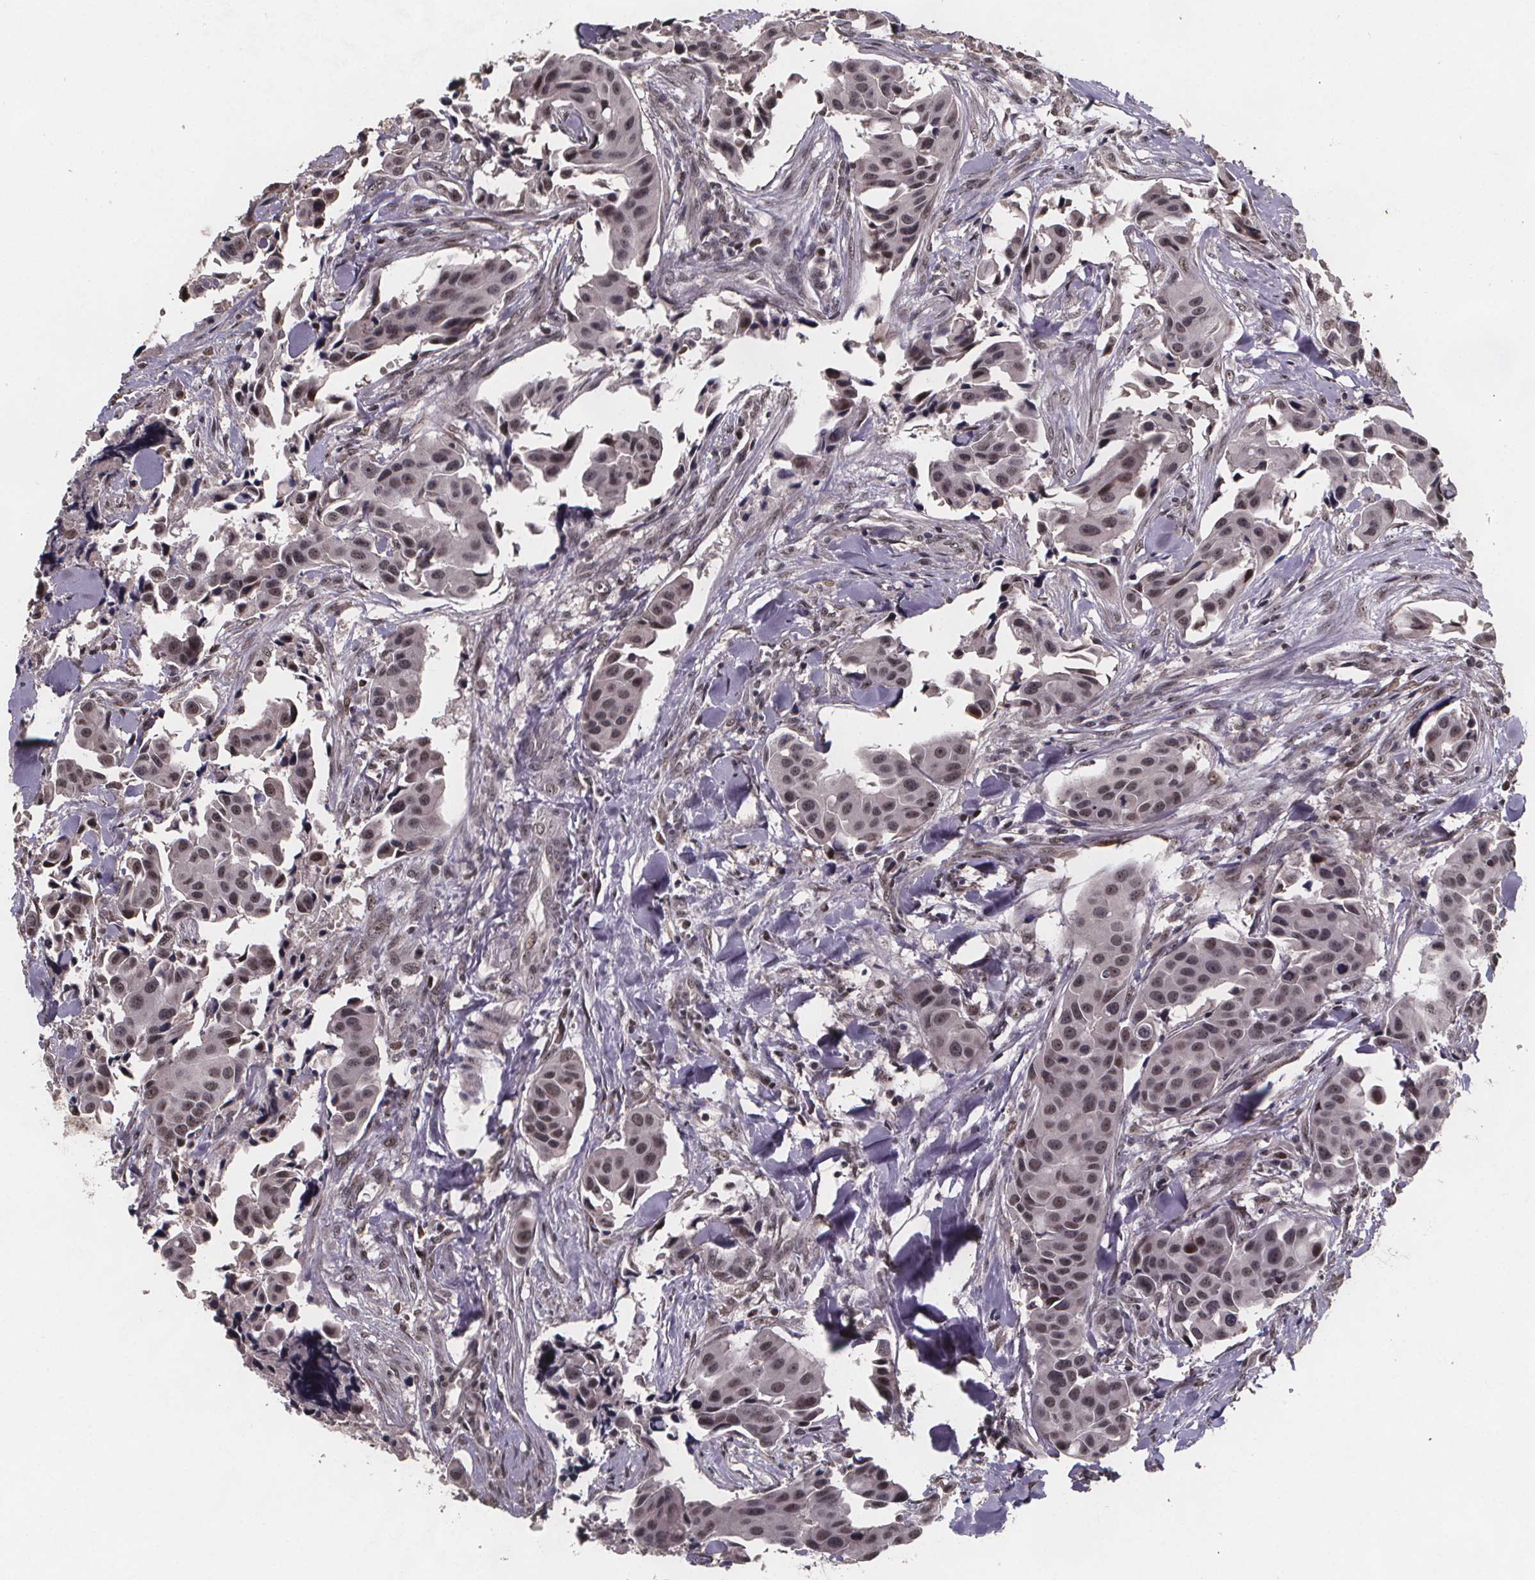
{"staining": {"intensity": "weak", "quantity": ">75%", "location": "nuclear"}, "tissue": "head and neck cancer", "cell_type": "Tumor cells", "image_type": "cancer", "snomed": [{"axis": "morphology", "description": "Adenocarcinoma, NOS"}, {"axis": "topography", "description": "Head-Neck"}], "caption": "Head and neck adenocarcinoma stained with a protein marker shows weak staining in tumor cells.", "gene": "U2SURP", "patient": {"sex": "male", "age": 76}}